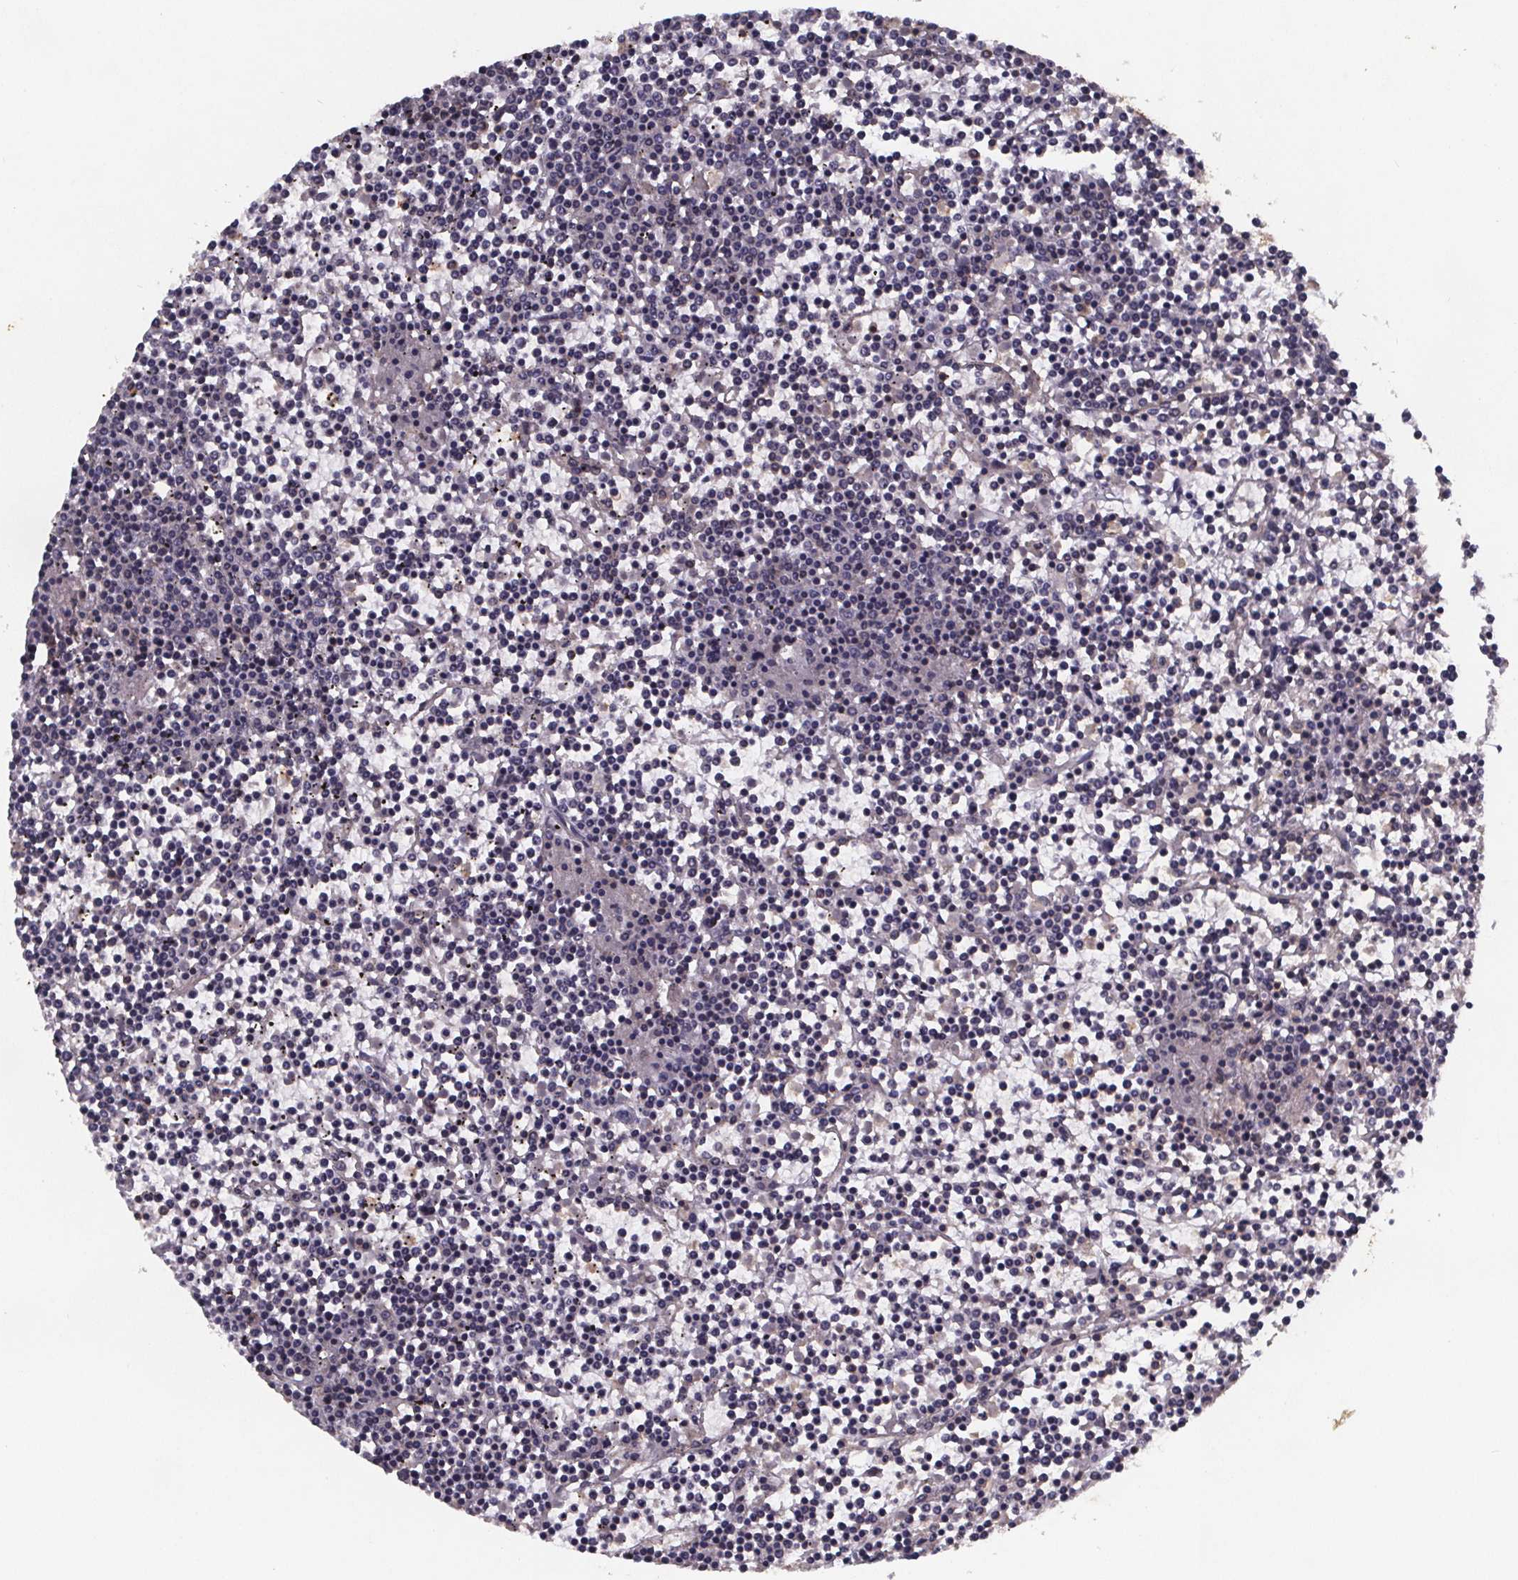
{"staining": {"intensity": "negative", "quantity": "none", "location": "none"}, "tissue": "lymphoma", "cell_type": "Tumor cells", "image_type": "cancer", "snomed": [{"axis": "morphology", "description": "Malignant lymphoma, non-Hodgkin's type, Low grade"}, {"axis": "topography", "description": "Spleen"}], "caption": "Tumor cells show no significant staining in lymphoma. (Immunohistochemistry, brightfield microscopy, high magnification).", "gene": "PIERCE2", "patient": {"sex": "female", "age": 19}}